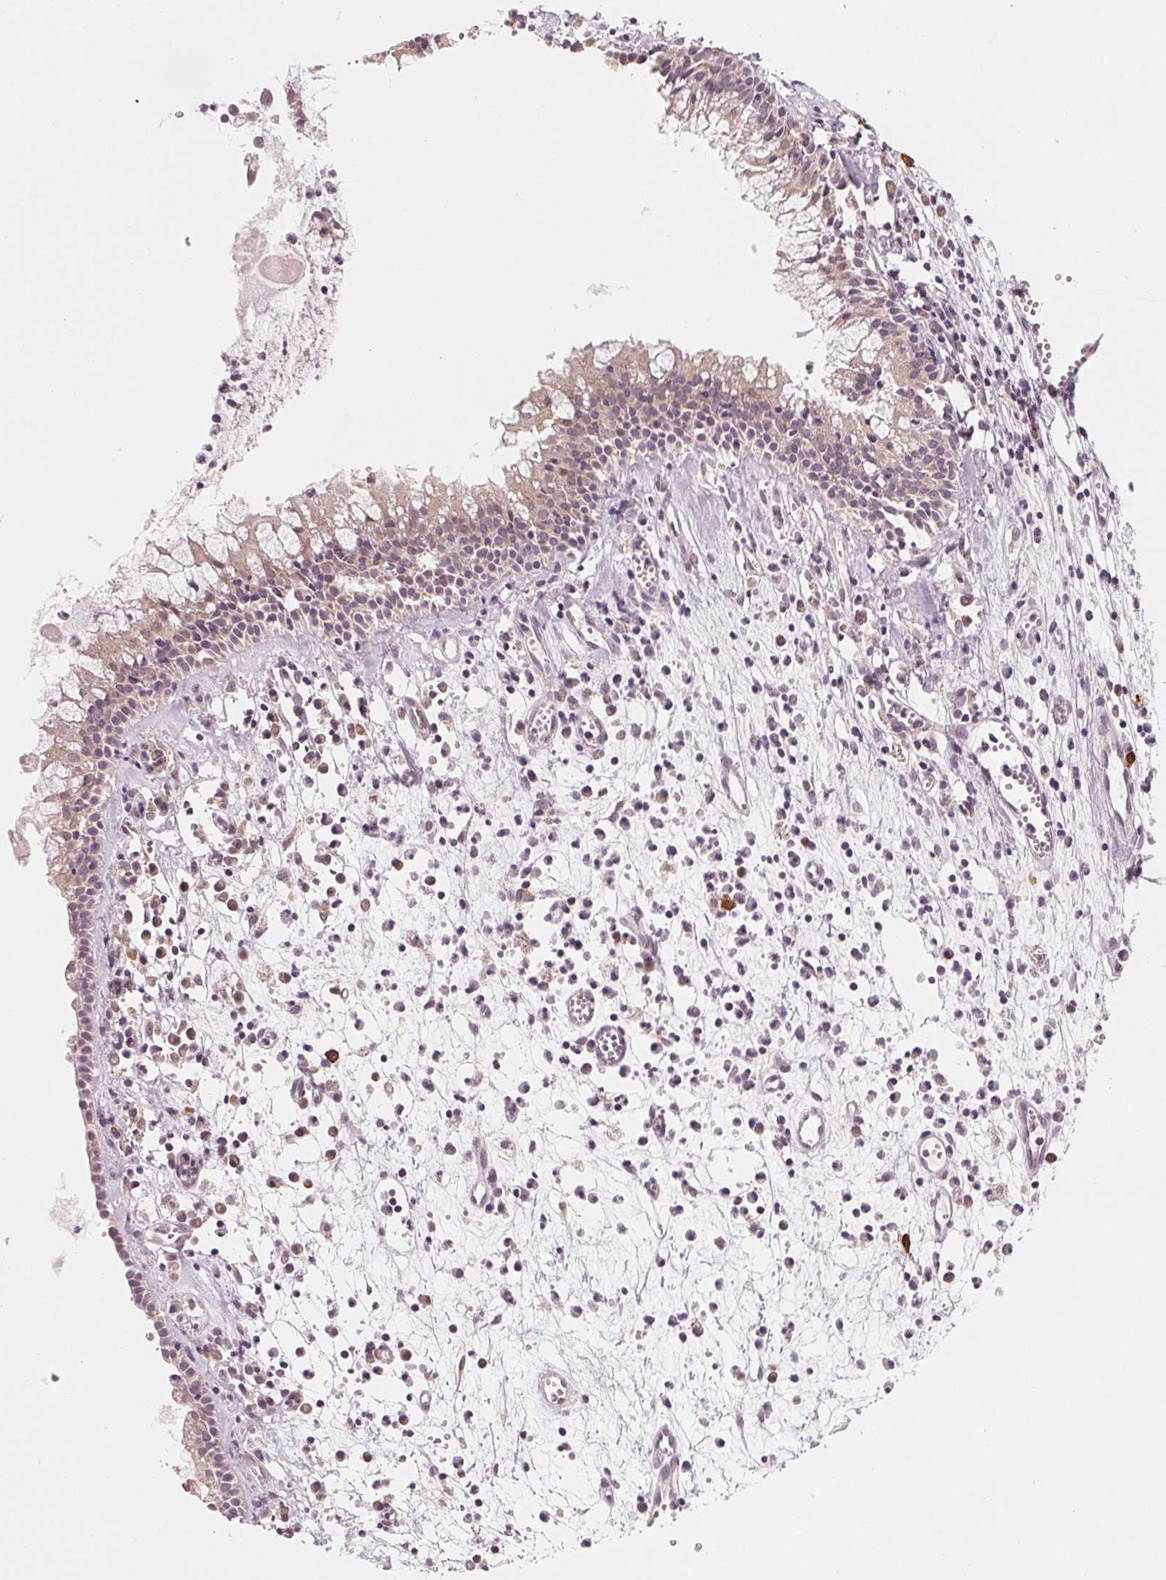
{"staining": {"intensity": "weak", "quantity": ">75%", "location": "cytoplasmic/membranous"}, "tissue": "nasopharynx", "cell_type": "Respiratory epithelial cells", "image_type": "normal", "snomed": [{"axis": "morphology", "description": "Normal tissue, NOS"}, {"axis": "topography", "description": "Nasopharynx"}], "caption": "Immunohistochemistry of normal human nasopharynx reveals low levels of weak cytoplasmic/membranous expression in approximately >75% of respiratory epithelial cells.", "gene": "GIGYF2", "patient": {"sex": "female", "age": 52}}